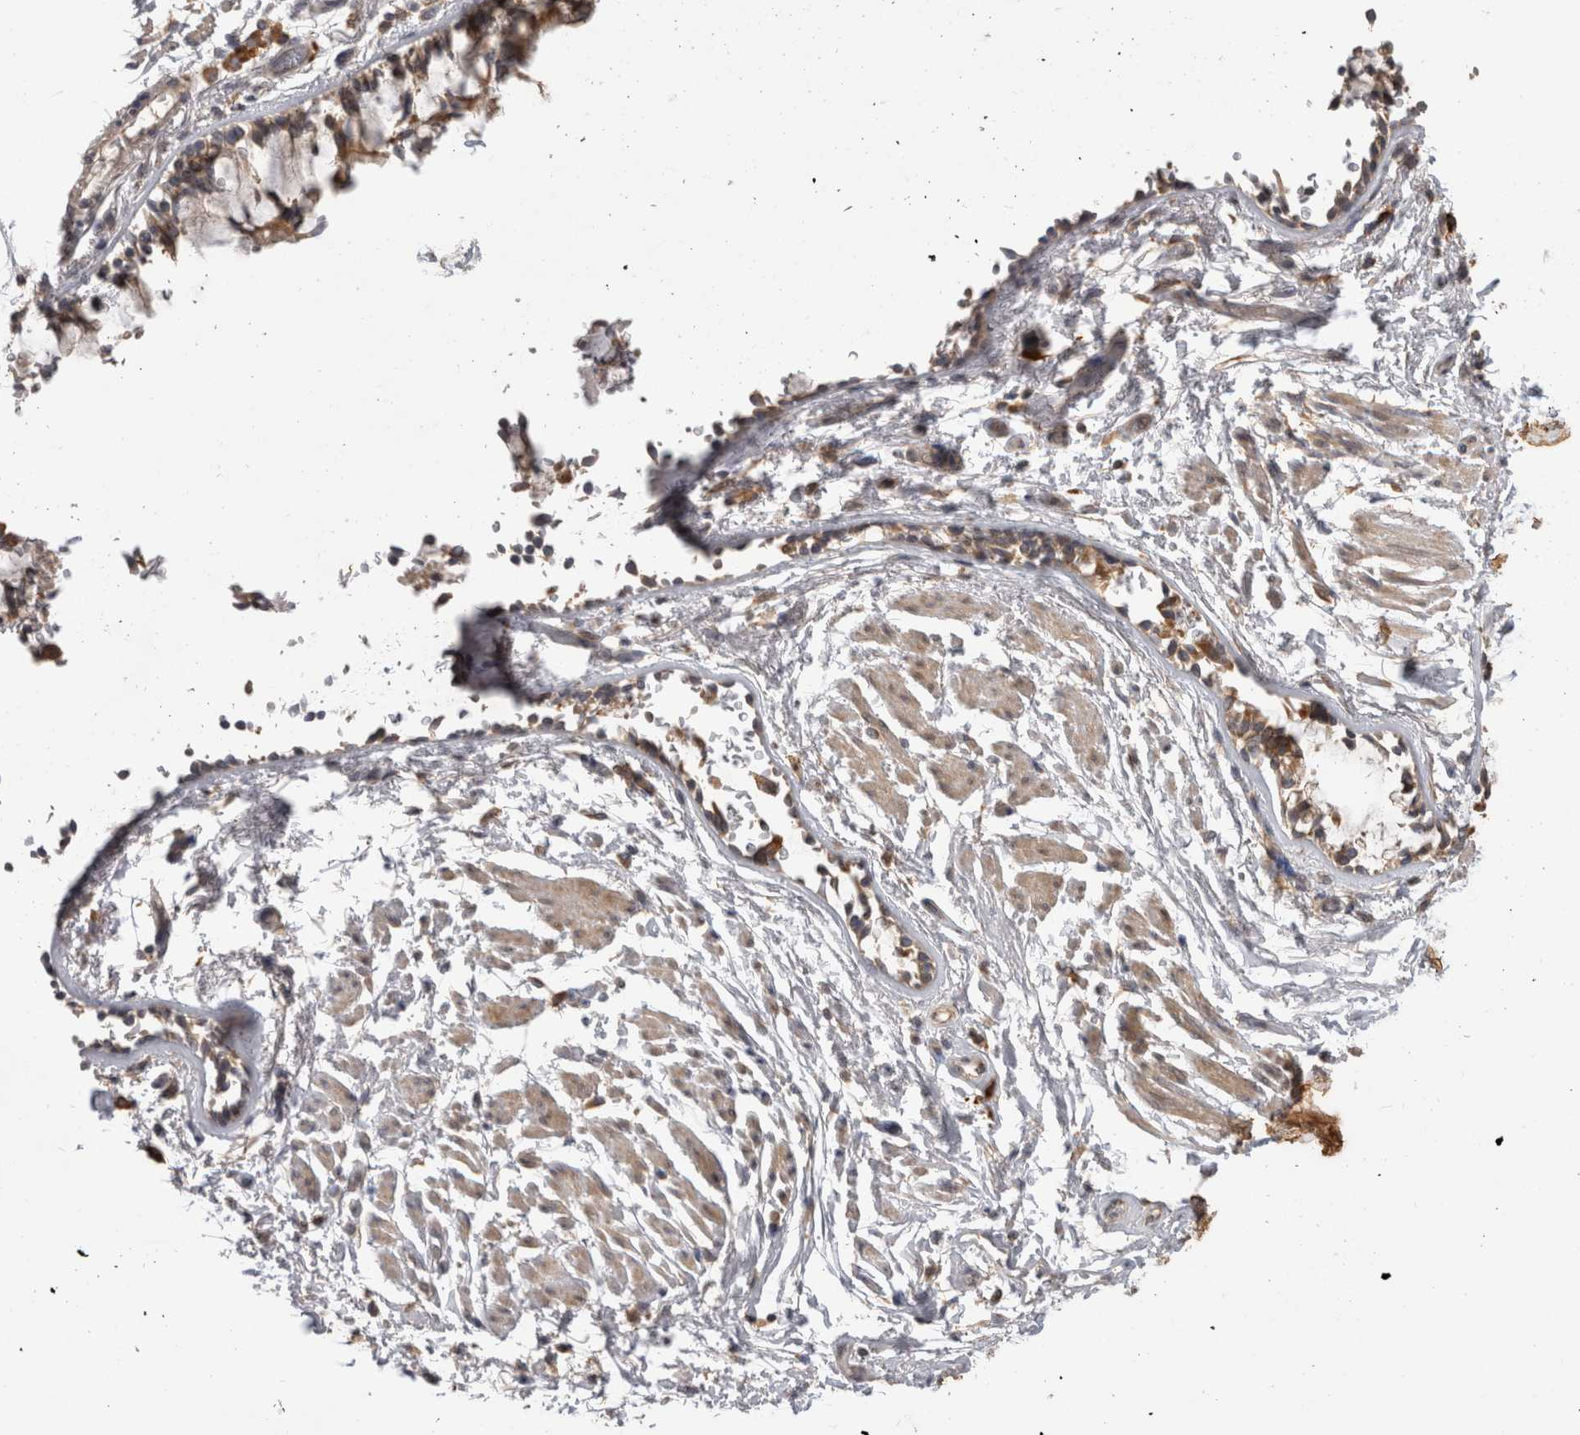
{"staining": {"intensity": "weak", "quantity": ">75%", "location": "cytoplasmic/membranous"}, "tissue": "soft tissue", "cell_type": "Fibroblasts", "image_type": "normal", "snomed": [{"axis": "morphology", "description": "Normal tissue, NOS"}, {"axis": "topography", "description": "Cartilage tissue"}, {"axis": "topography", "description": "Lung"}], "caption": "Immunohistochemistry micrograph of unremarkable soft tissue stained for a protein (brown), which exhibits low levels of weak cytoplasmic/membranous expression in approximately >75% of fibroblasts.", "gene": "TBCE", "patient": {"sex": "female", "age": 77}}